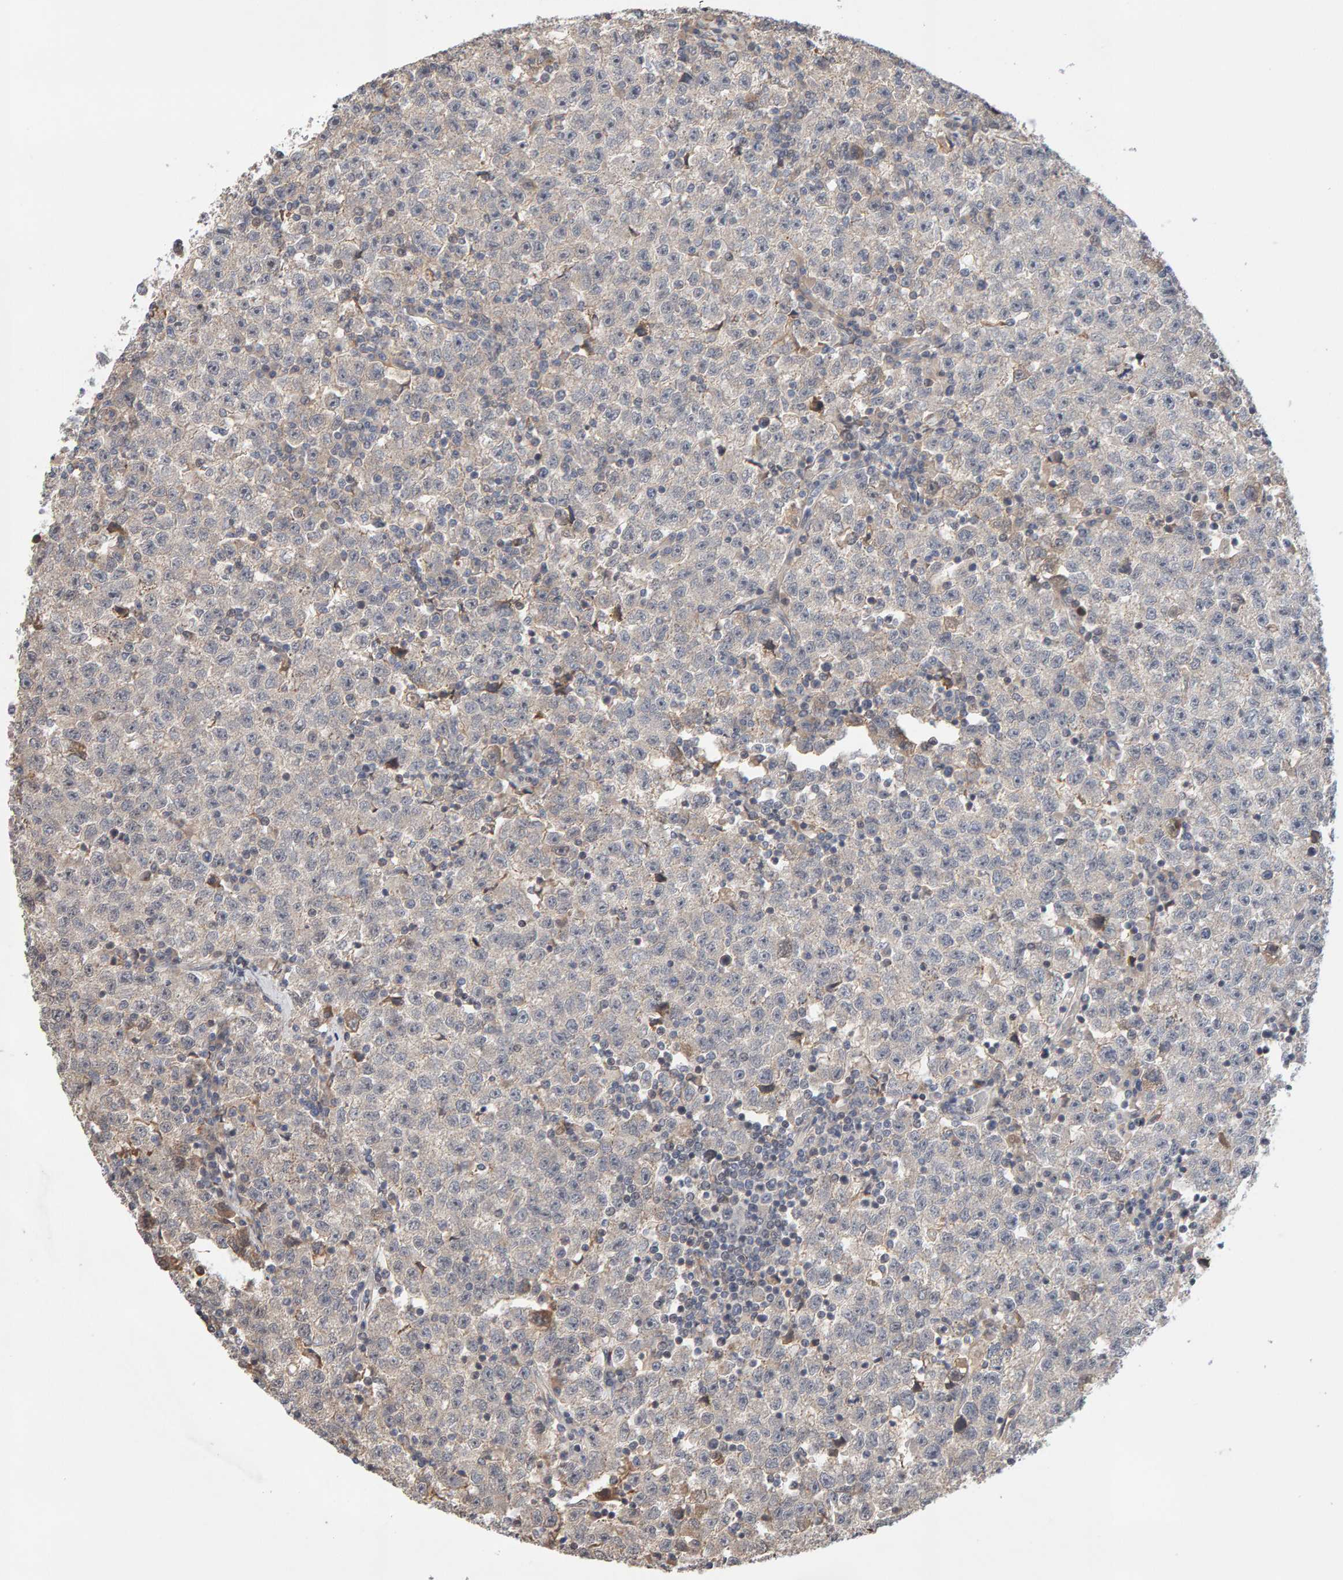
{"staining": {"intensity": "negative", "quantity": "none", "location": "none"}, "tissue": "testis cancer", "cell_type": "Tumor cells", "image_type": "cancer", "snomed": [{"axis": "morphology", "description": "Seminoma, NOS"}, {"axis": "topography", "description": "Testis"}], "caption": "There is no significant staining in tumor cells of testis seminoma.", "gene": "LZTS1", "patient": {"sex": "male", "age": 22}}